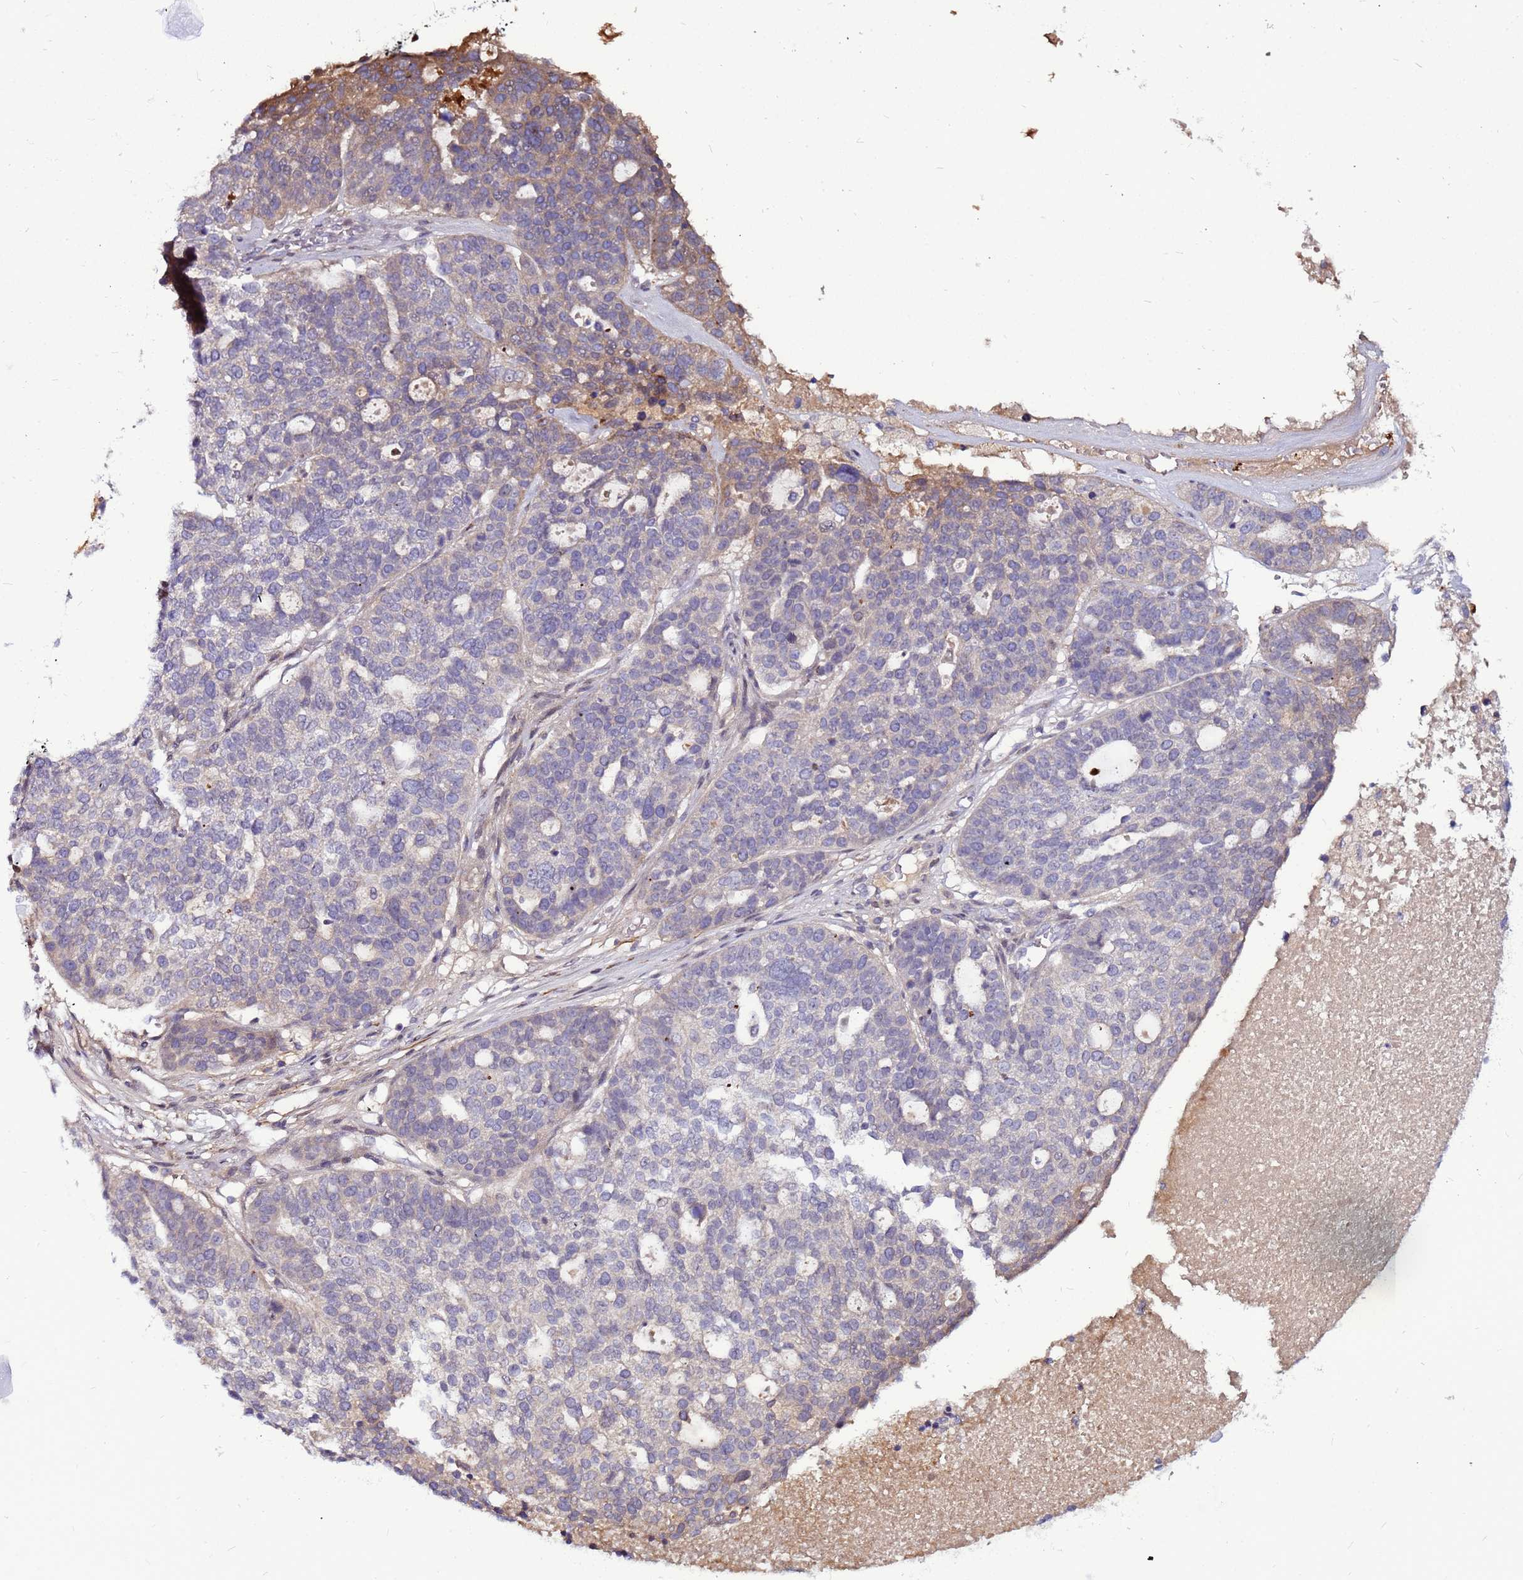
{"staining": {"intensity": "weak", "quantity": "<25%", "location": "cytoplasmic/membranous"}, "tissue": "ovarian cancer", "cell_type": "Tumor cells", "image_type": "cancer", "snomed": [{"axis": "morphology", "description": "Cystadenocarcinoma, serous, NOS"}, {"axis": "topography", "description": "Ovary"}], "caption": "DAB immunohistochemical staining of human serous cystadenocarcinoma (ovarian) displays no significant expression in tumor cells. (Brightfield microscopy of DAB IHC at high magnification).", "gene": "CCDC71", "patient": {"sex": "female", "age": 59}}